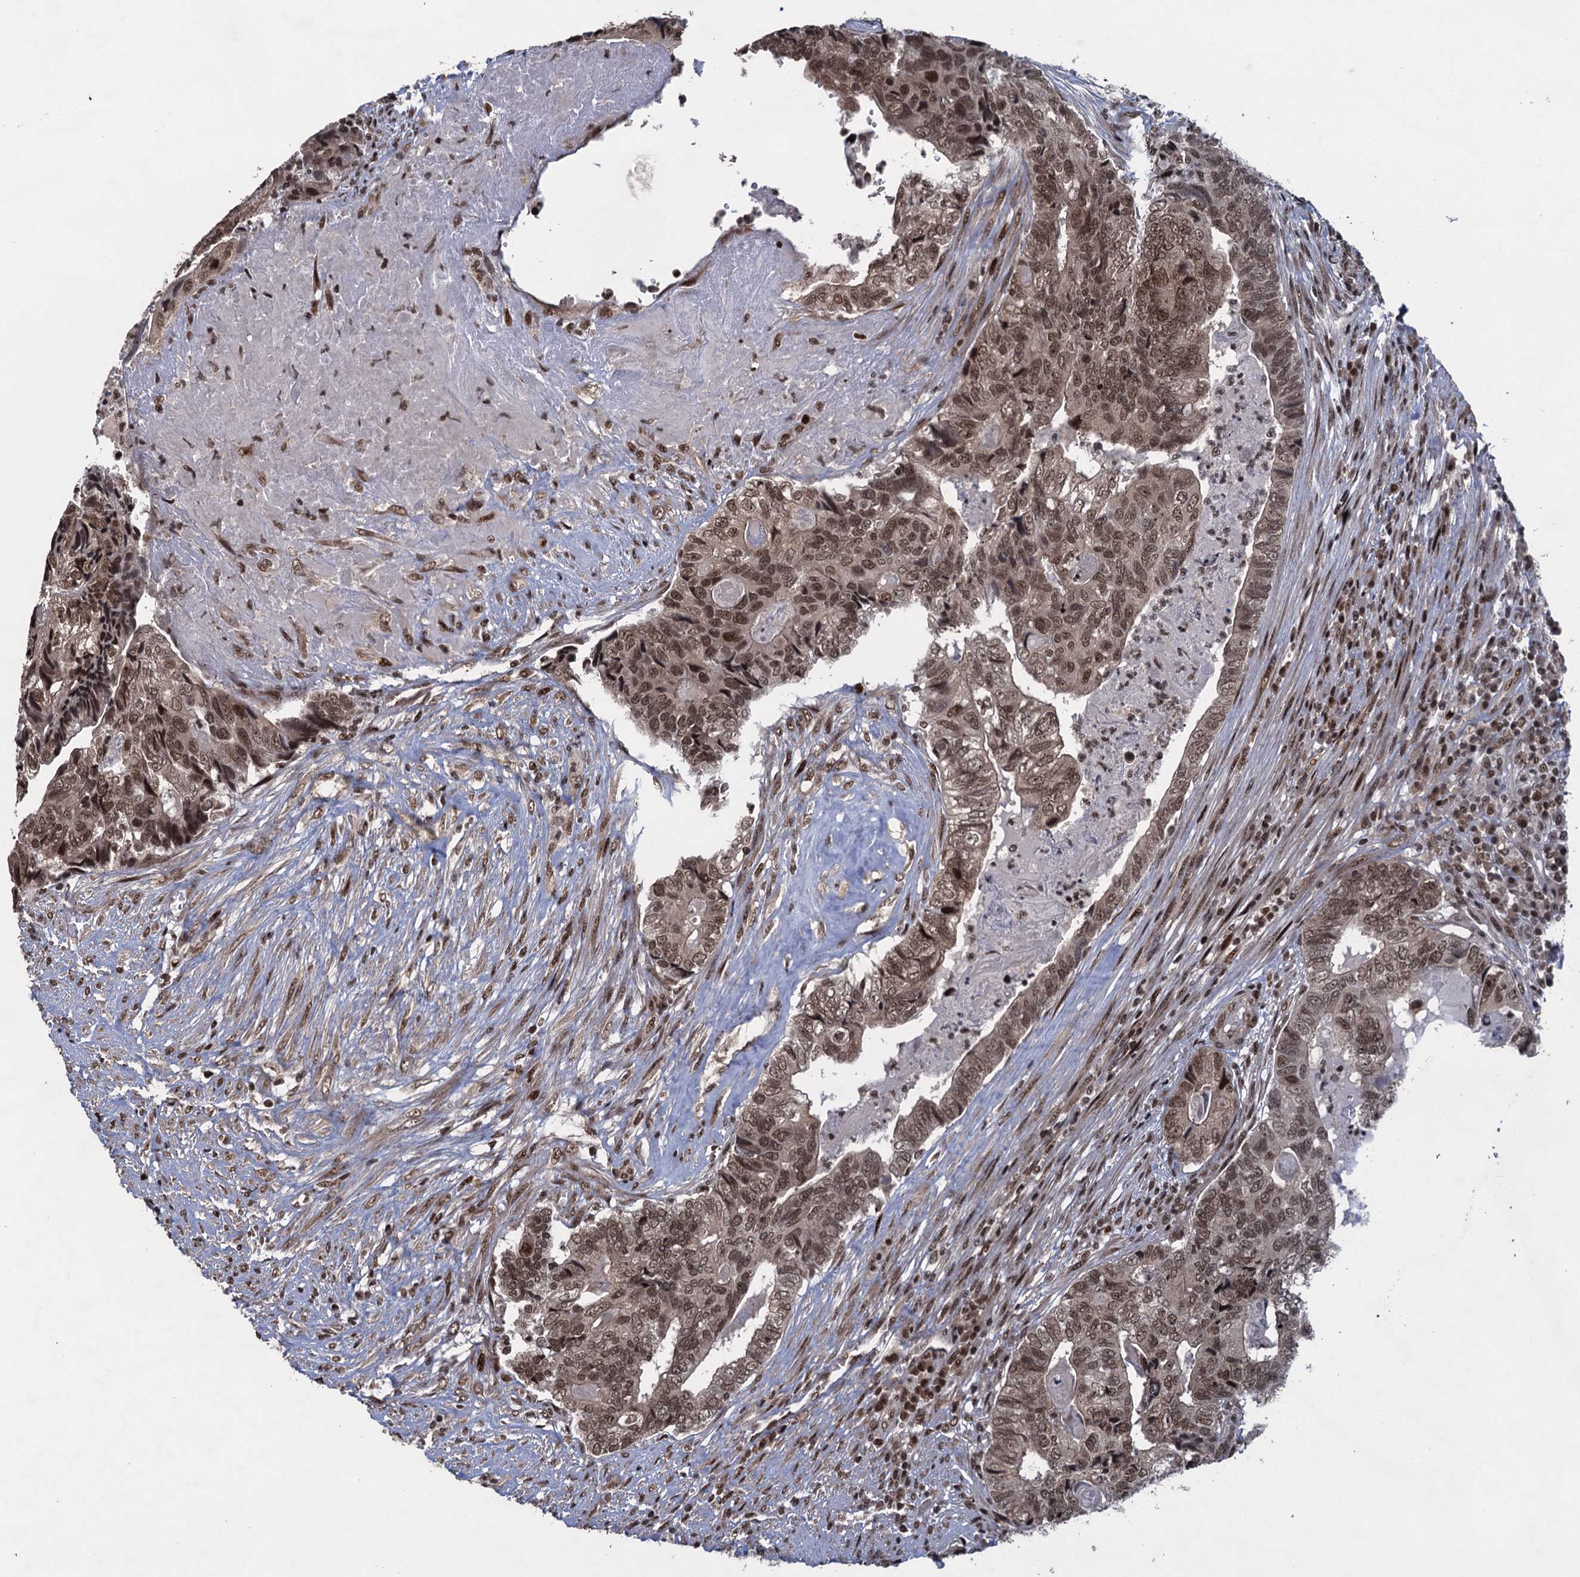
{"staining": {"intensity": "moderate", "quantity": ">75%", "location": "nuclear"}, "tissue": "colorectal cancer", "cell_type": "Tumor cells", "image_type": "cancer", "snomed": [{"axis": "morphology", "description": "Adenocarcinoma, NOS"}, {"axis": "topography", "description": "Colon"}], "caption": "This photomicrograph exhibits immunohistochemistry (IHC) staining of adenocarcinoma (colorectal), with medium moderate nuclear staining in about >75% of tumor cells.", "gene": "ZNF169", "patient": {"sex": "female", "age": 67}}